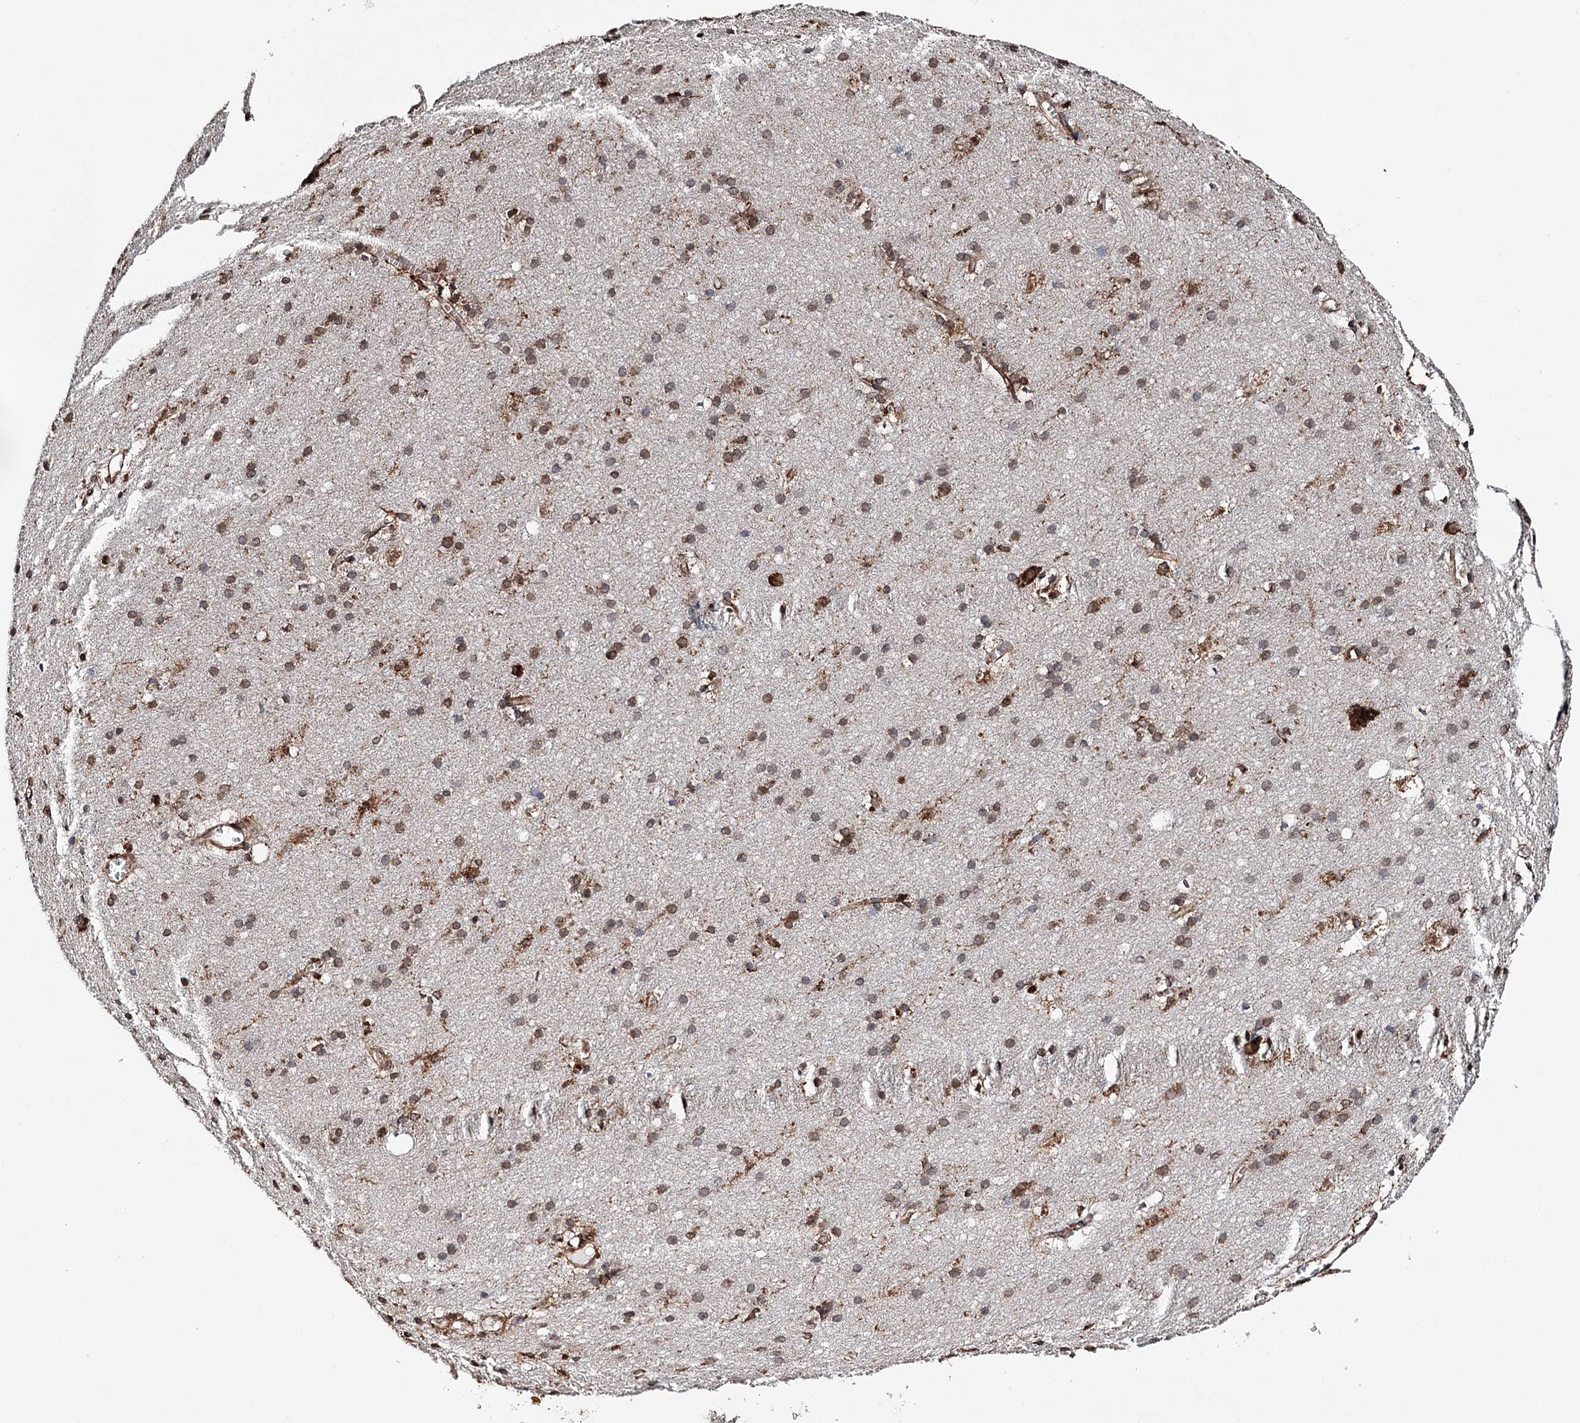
{"staining": {"intensity": "moderate", "quantity": ">75%", "location": "cytoplasmic/membranous"}, "tissue": "cerebral cortex", "cell_type": "Endothelial cells", "image_type": "normal", "snomed": [{"axis": "morphology", "description": "Normal tissue, NOS"}, {"axis": "topography", "description": "Cerebral cortex"}], "caption": "Immunohistochemistry (IHC) image of benign cerebral cortex: human cerebral cortex stained using IHC demonstrates medium levels of moderate protein expression localized specifically in the cytoplasmic/membranous of endothelial cells, appearing as a cytoplasmic/membranous brown color.", "gene": "ERP29", "patient": {"sex": "male", "age": 54}}